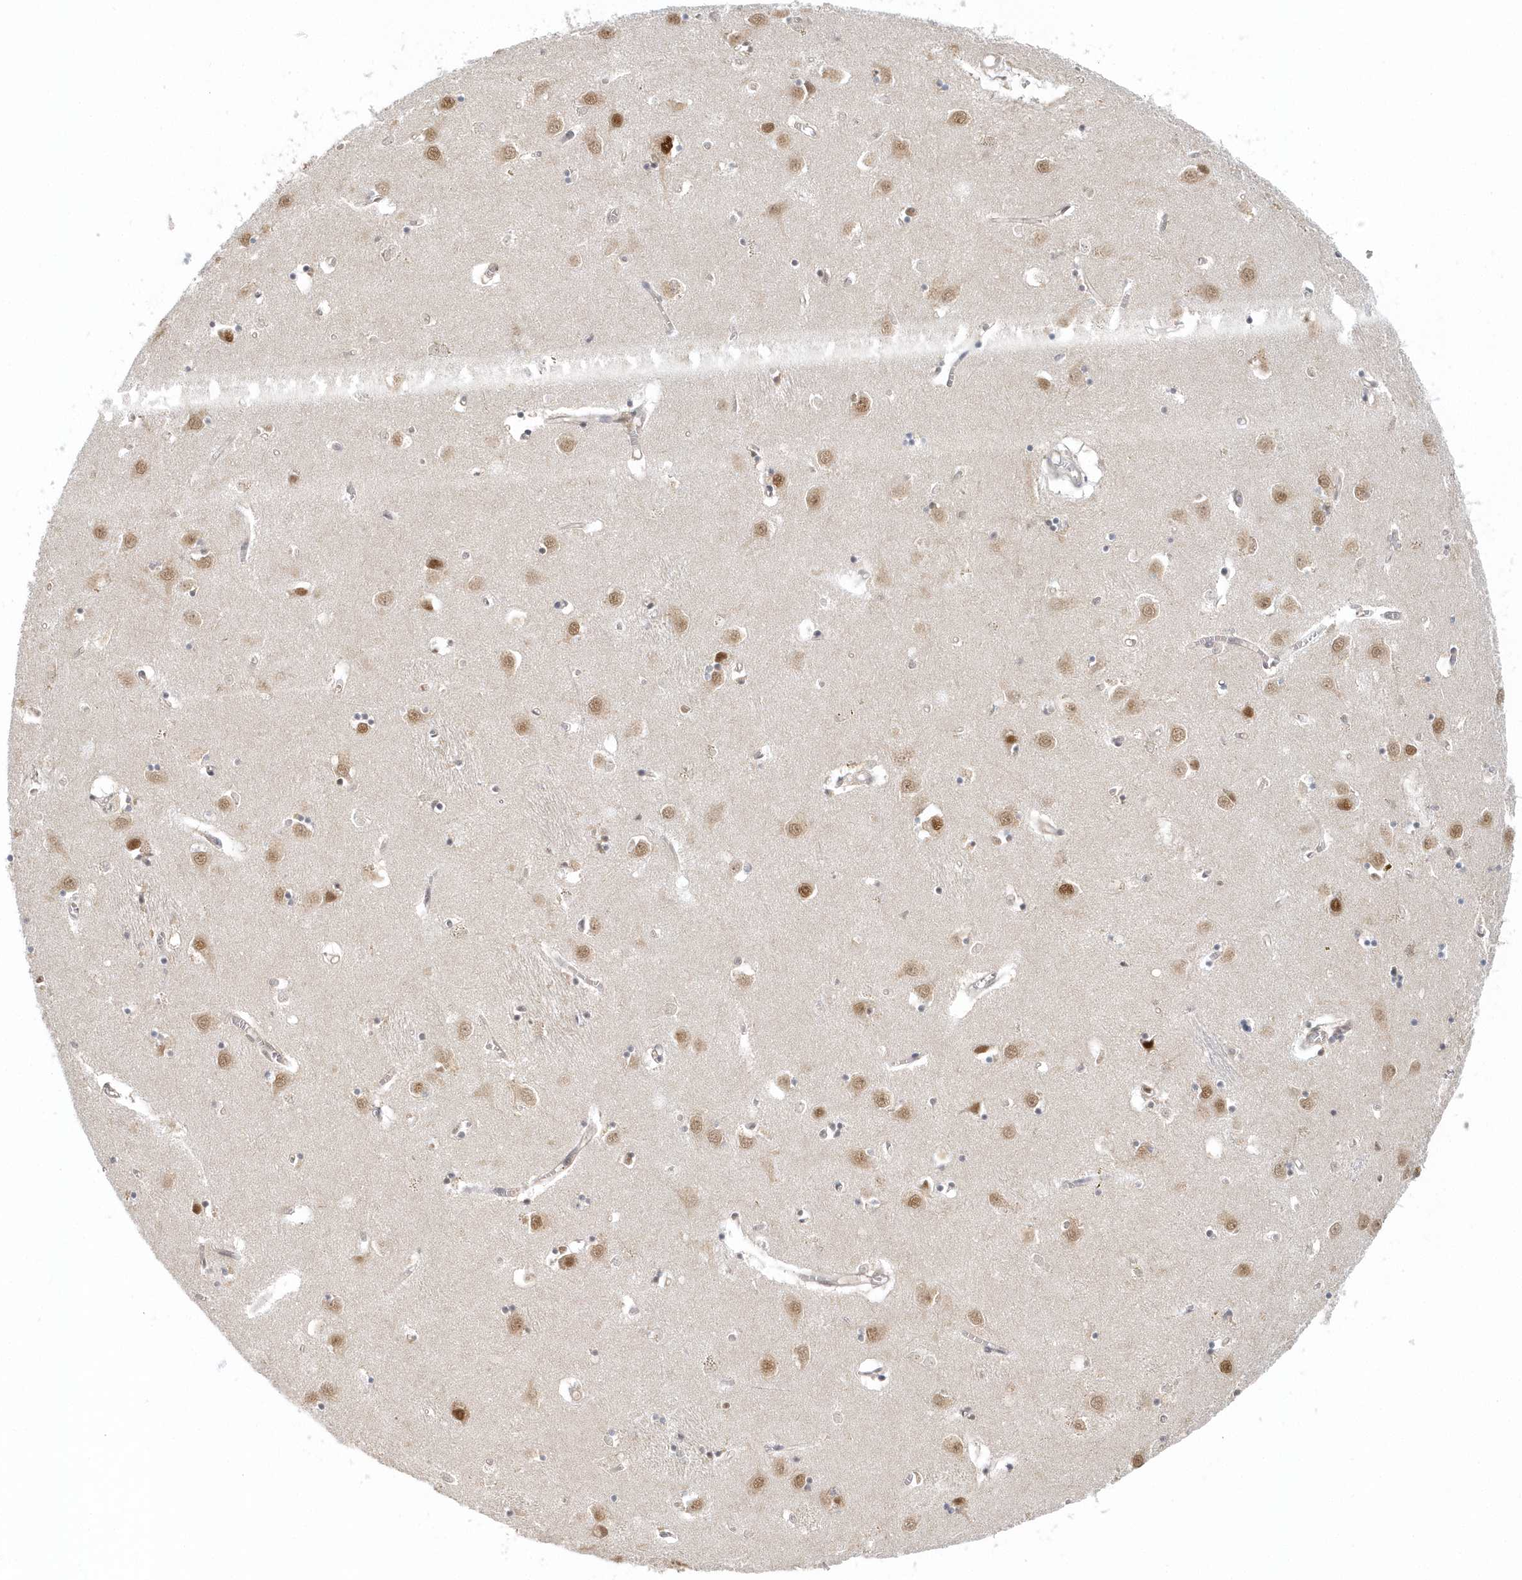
{"staining": {"intensity": "moderate", "quantity": "<25%", "location": "nuclear"}, "tissue": "caudate", "cell_type": "Glial cells", "image_type": "normal", "snomed": [{"axis": "morphology", "description": "Normal tissue, NOS"}, {"axis": "topography", "description": "Lateral ventricle wall"}], "caption": "Protein staining of normal caudate displays moderate nuclear expression in approximately <25% of glial cells.", "gene": "PSMD6", "patient": {"sex": "male", "age": 70}}